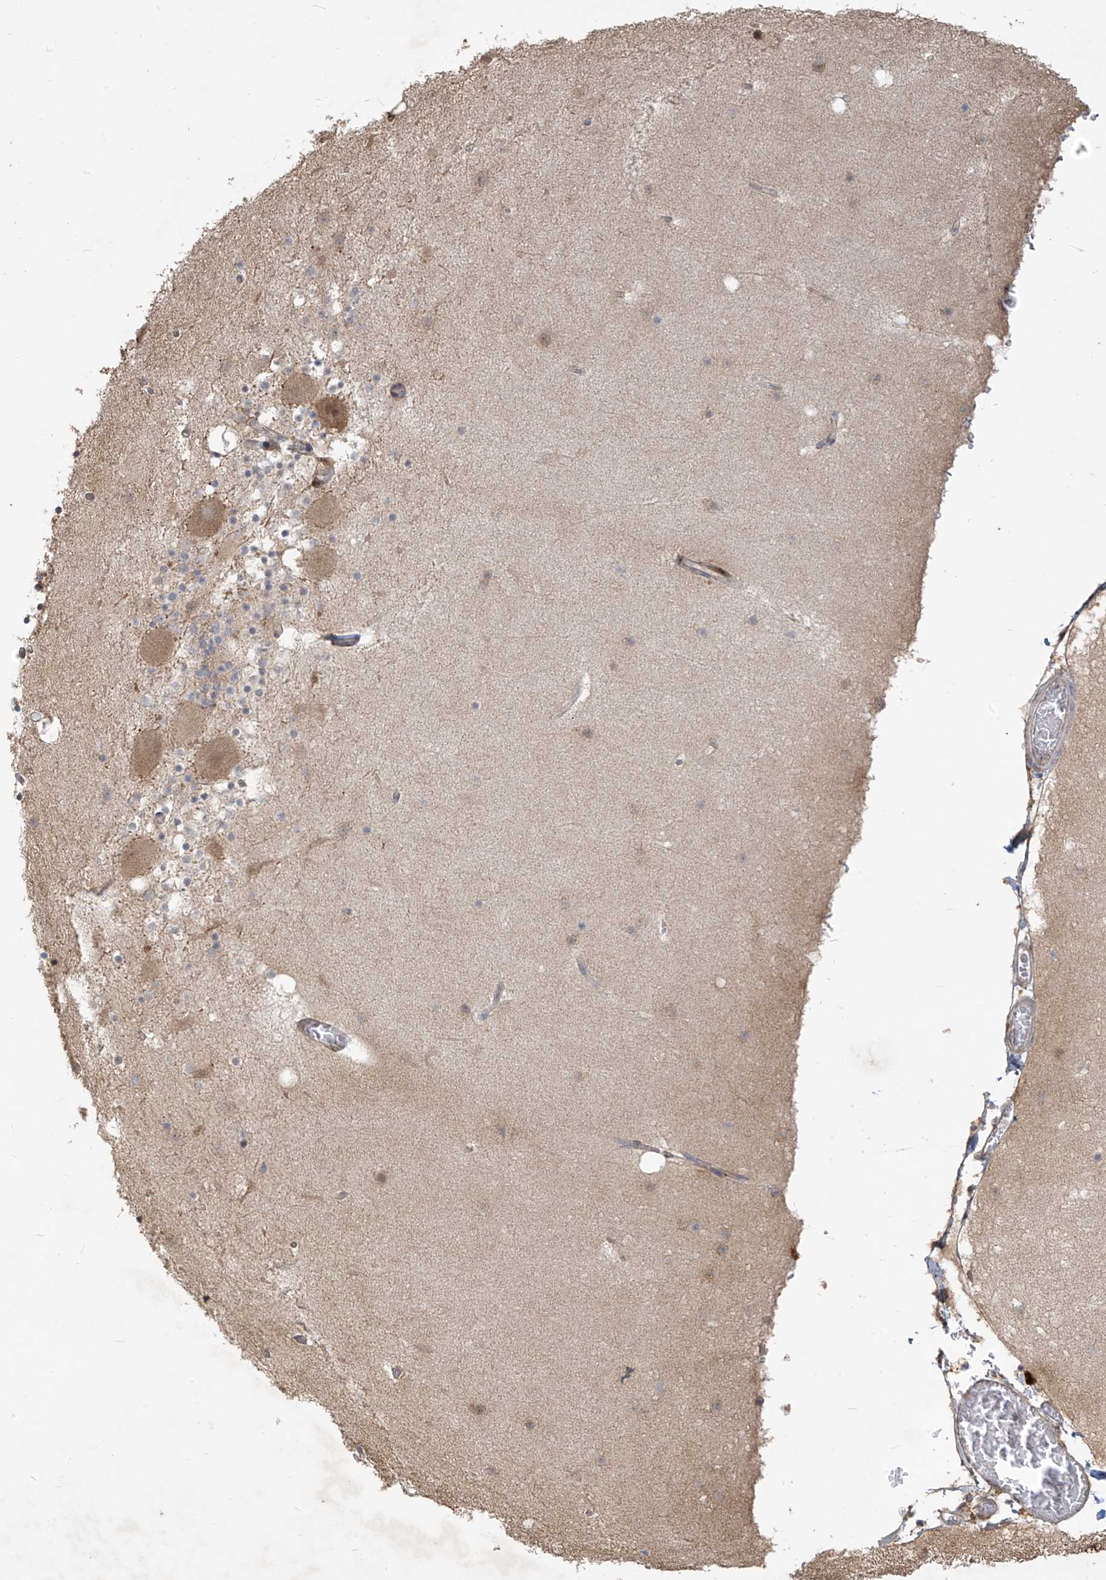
{"staining": {"intensity": "moderate", "quantity": ">75%", "location": "cytoplasmic/membranous"}, "tissue": "cerebellum", "cell_type": "Cells in granular layer", "image_type": "normal", "snomed": [{"axis": "morphology", "description": "Normal tissue, NOS"}, {"axis": "topography", "description": "Cerebellum"}], "caption": "Immunohistochemistry image of normal cerebellum: cerebellum stained using IHC reveals medium levels of moderate protein expression localized specifically in the cytoplasmic/membranous of cells in granular layer, appearing as a cytoplasmic/membranous brown color.", "gene": "PLEKHM3", "patient": {"sex": "male", "age": 57}}